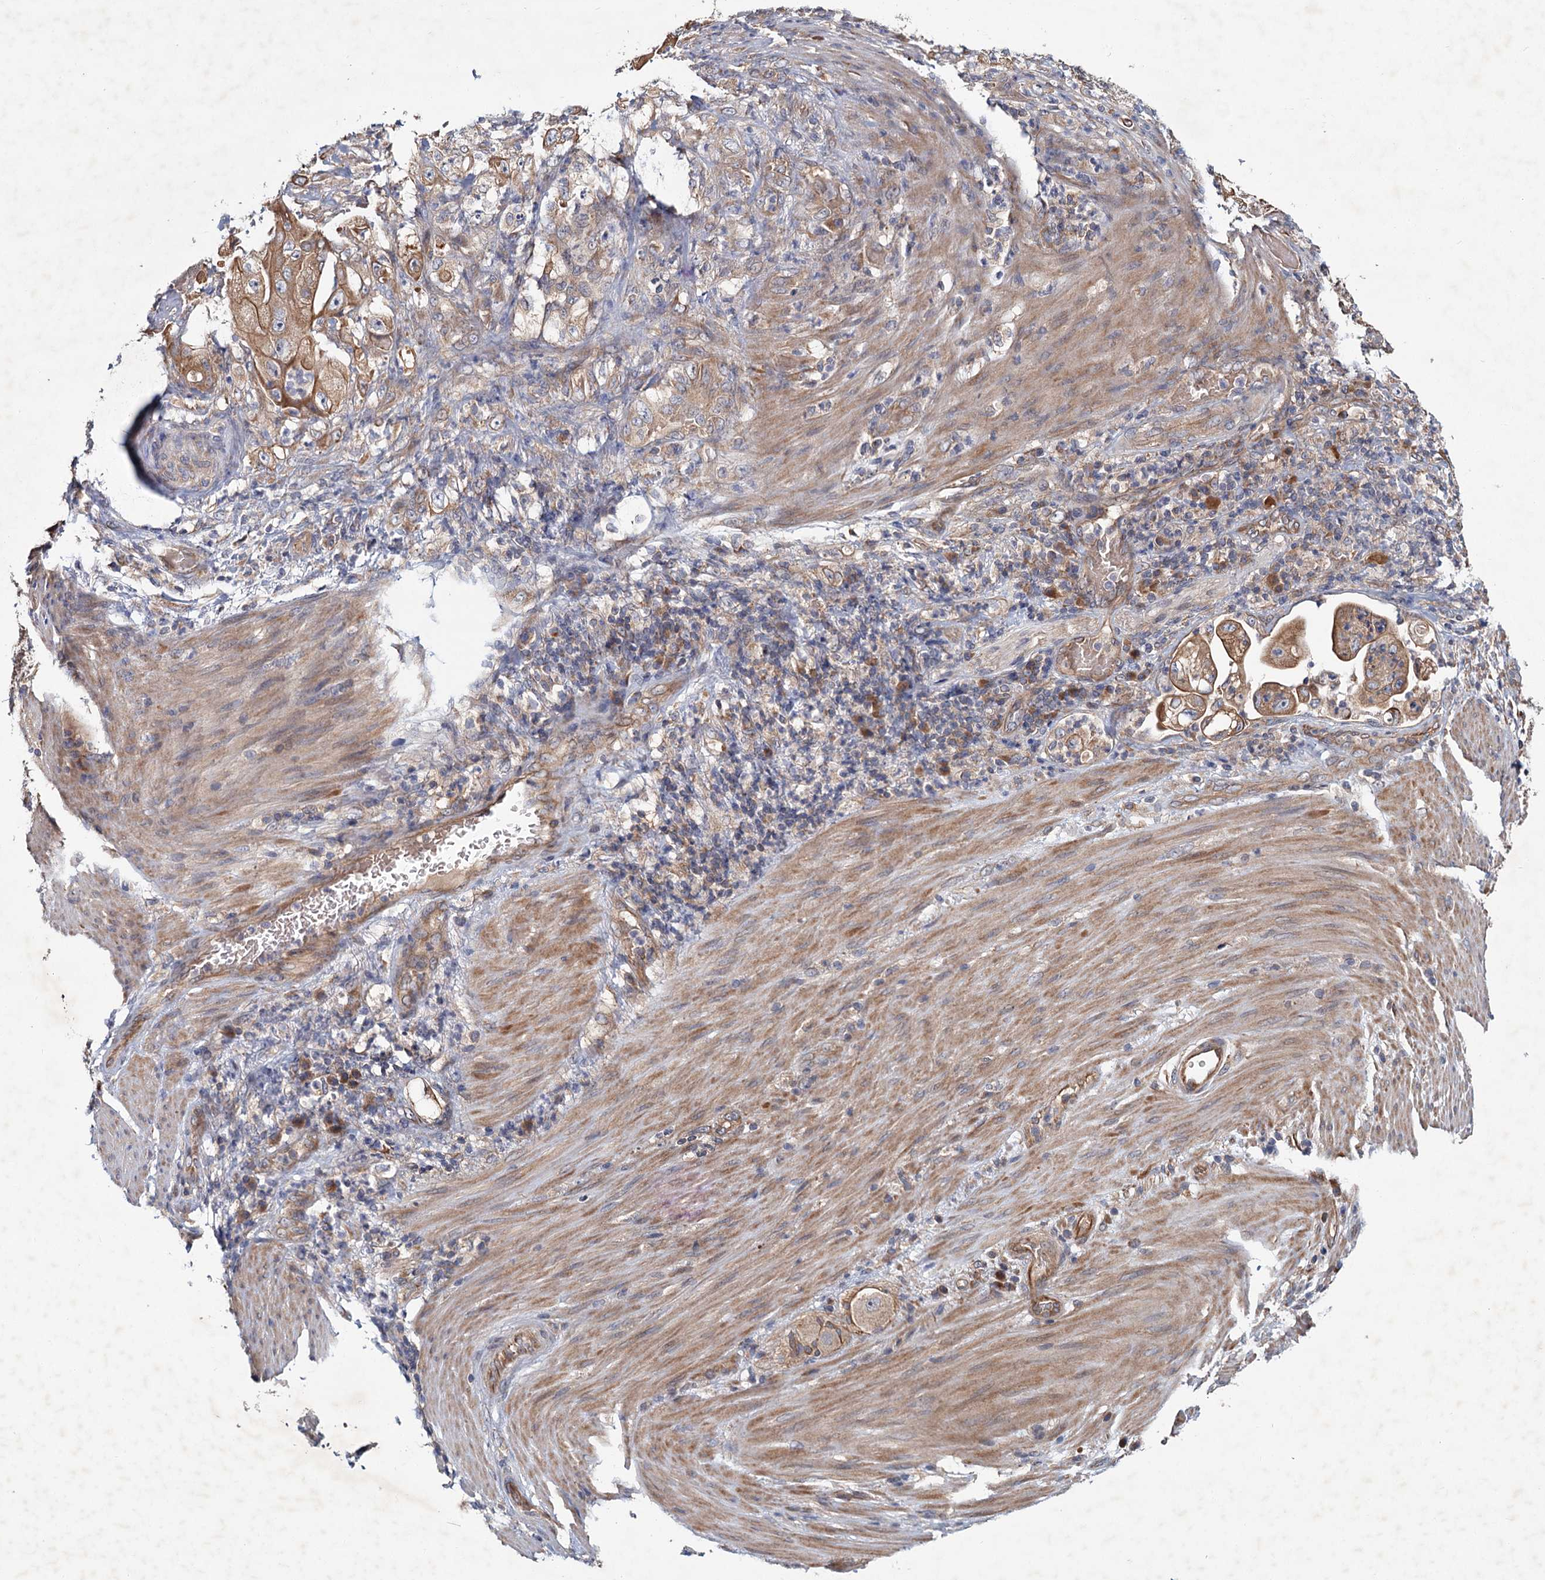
{"staining": {"intensity": "moderate", "quantity": ">75%", "location": "cytoplasmic/membranous"}, "tissue": "stomach cancer", "cell_type": "Tumor cells", "image_type": "cancer", "snomed": [{"axis": "morphology", "description": "Adenocarcinoma, NOS"}, {"axis": "topography", "description": "Stomach"}], "caption": "Adenocarcinoma (stomach) stained for a protein shows moderate cytoplasmic/membranous positivity in tumor cells.", "gene": "MTRR", "patient": {"sex": "female", "age": 73}}